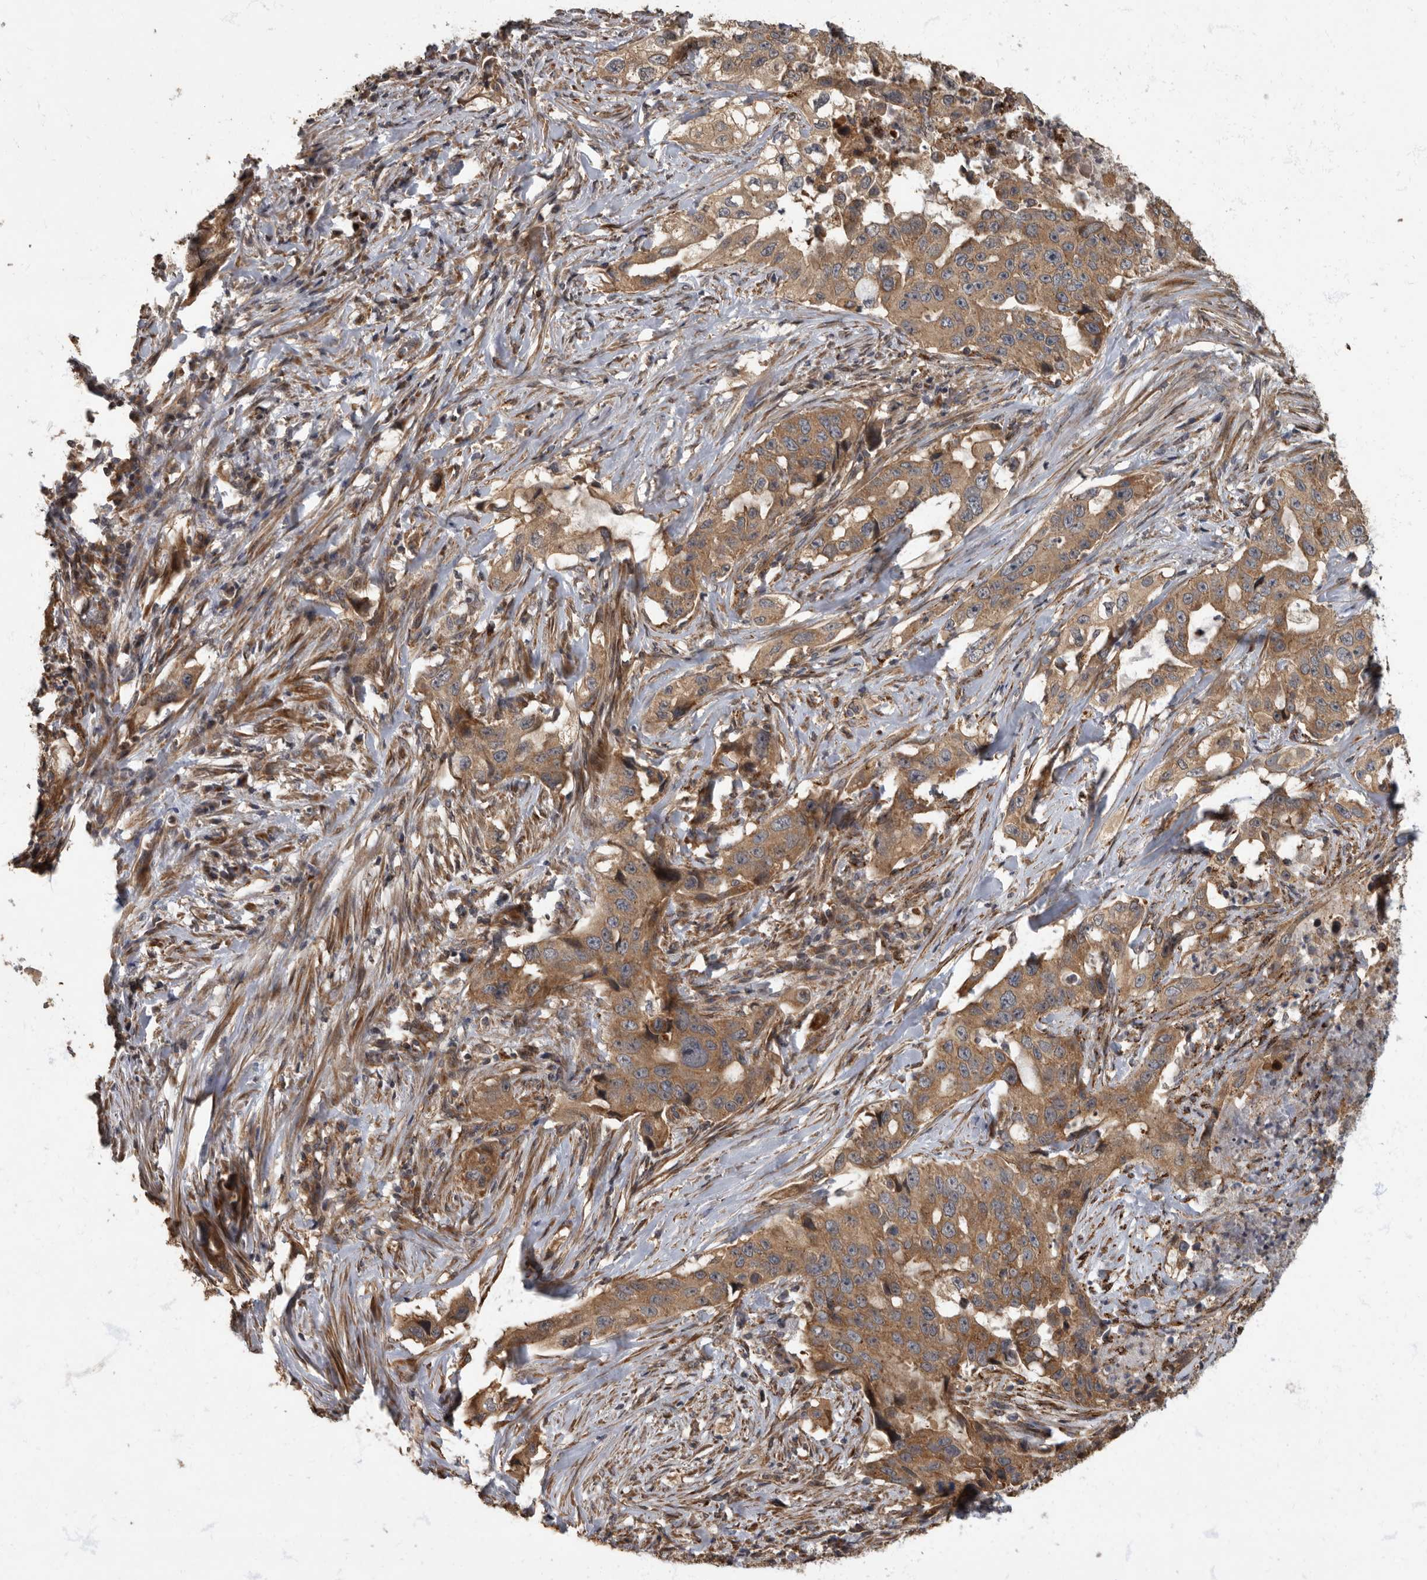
{"staining": {"intensity": "moderate", "quantity": ">75%", "location": "cytoplasmic/membranous"}, "tissue": "lung cancer", "cell_type": "Tumor cells", "image_type": "cancer", "snomed": [{"axis": "morphology", "description": "Adenocarcinoma, NOS"}, {"axis": "topography", "description": "Lung"}], "caption": "Human adenocarcinoma (lung) stained for a protein (brown) displays moderate cytoplasmic/membranous positive expression in approximately >75% of tumor cells.", "gene": "IQCK", "patient": {"sex": "female", "age": 51}}